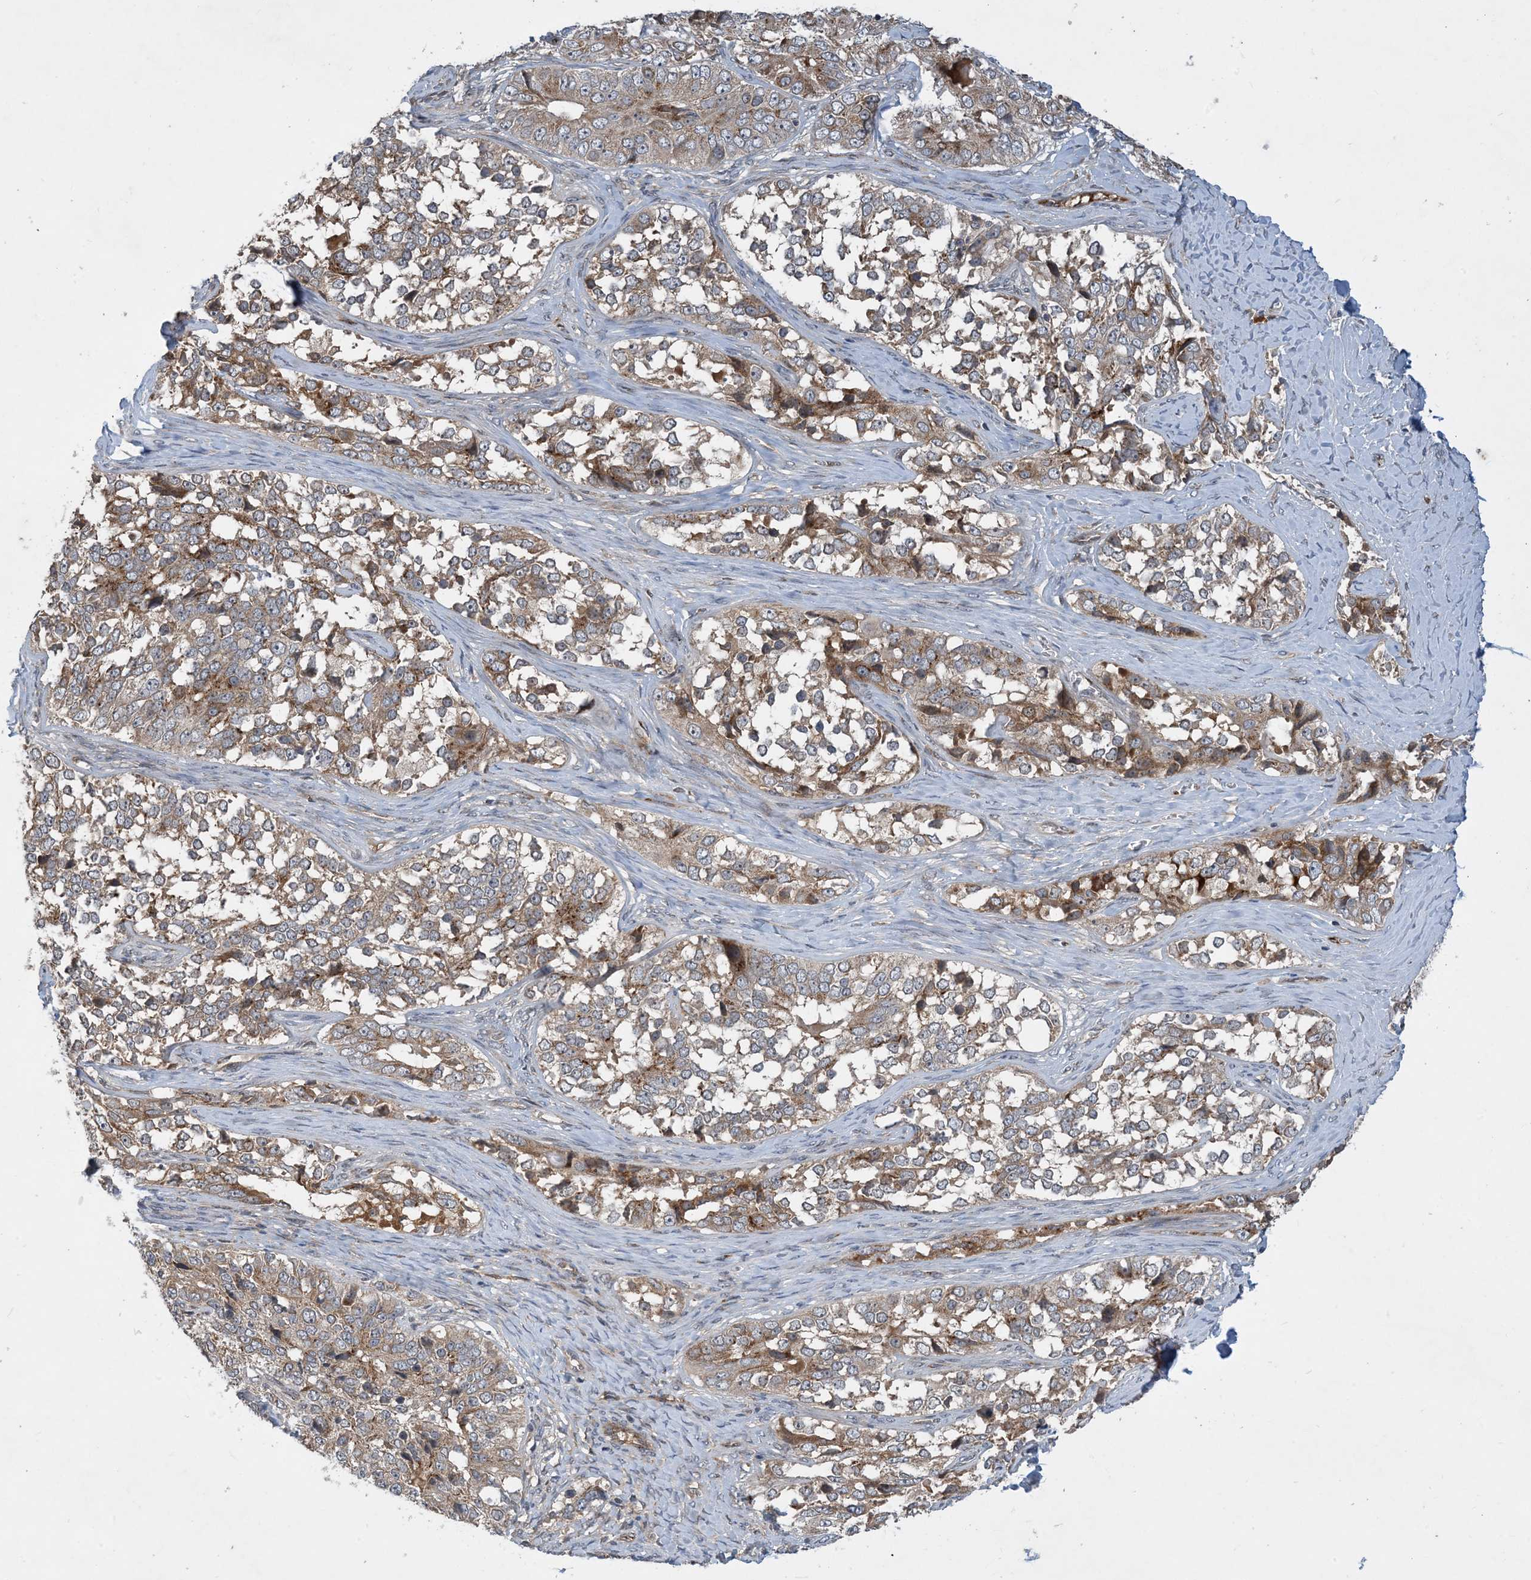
{"staining": {"intensity": "moderate", "quantity": "25%-75%", "location": "cytoplasmic/membranous"}, "tissue": "ovarian cancer", "cell_type": "Tumor cells", "image_type": "cancer", "snomed": [{"axis": "morphology", "description": "Carcinoma, endometroid"}, {"axis": "topography", "description": "Ovary"}], "caption": "This is an image of immunohistochemistry (IHC) staining of ovarian cancer, which shows moderate positivity in the cytoplasmic/membranous of tumor cells.", "gene": "TINAG", "patient": {"sex": "female", "age": 51}}